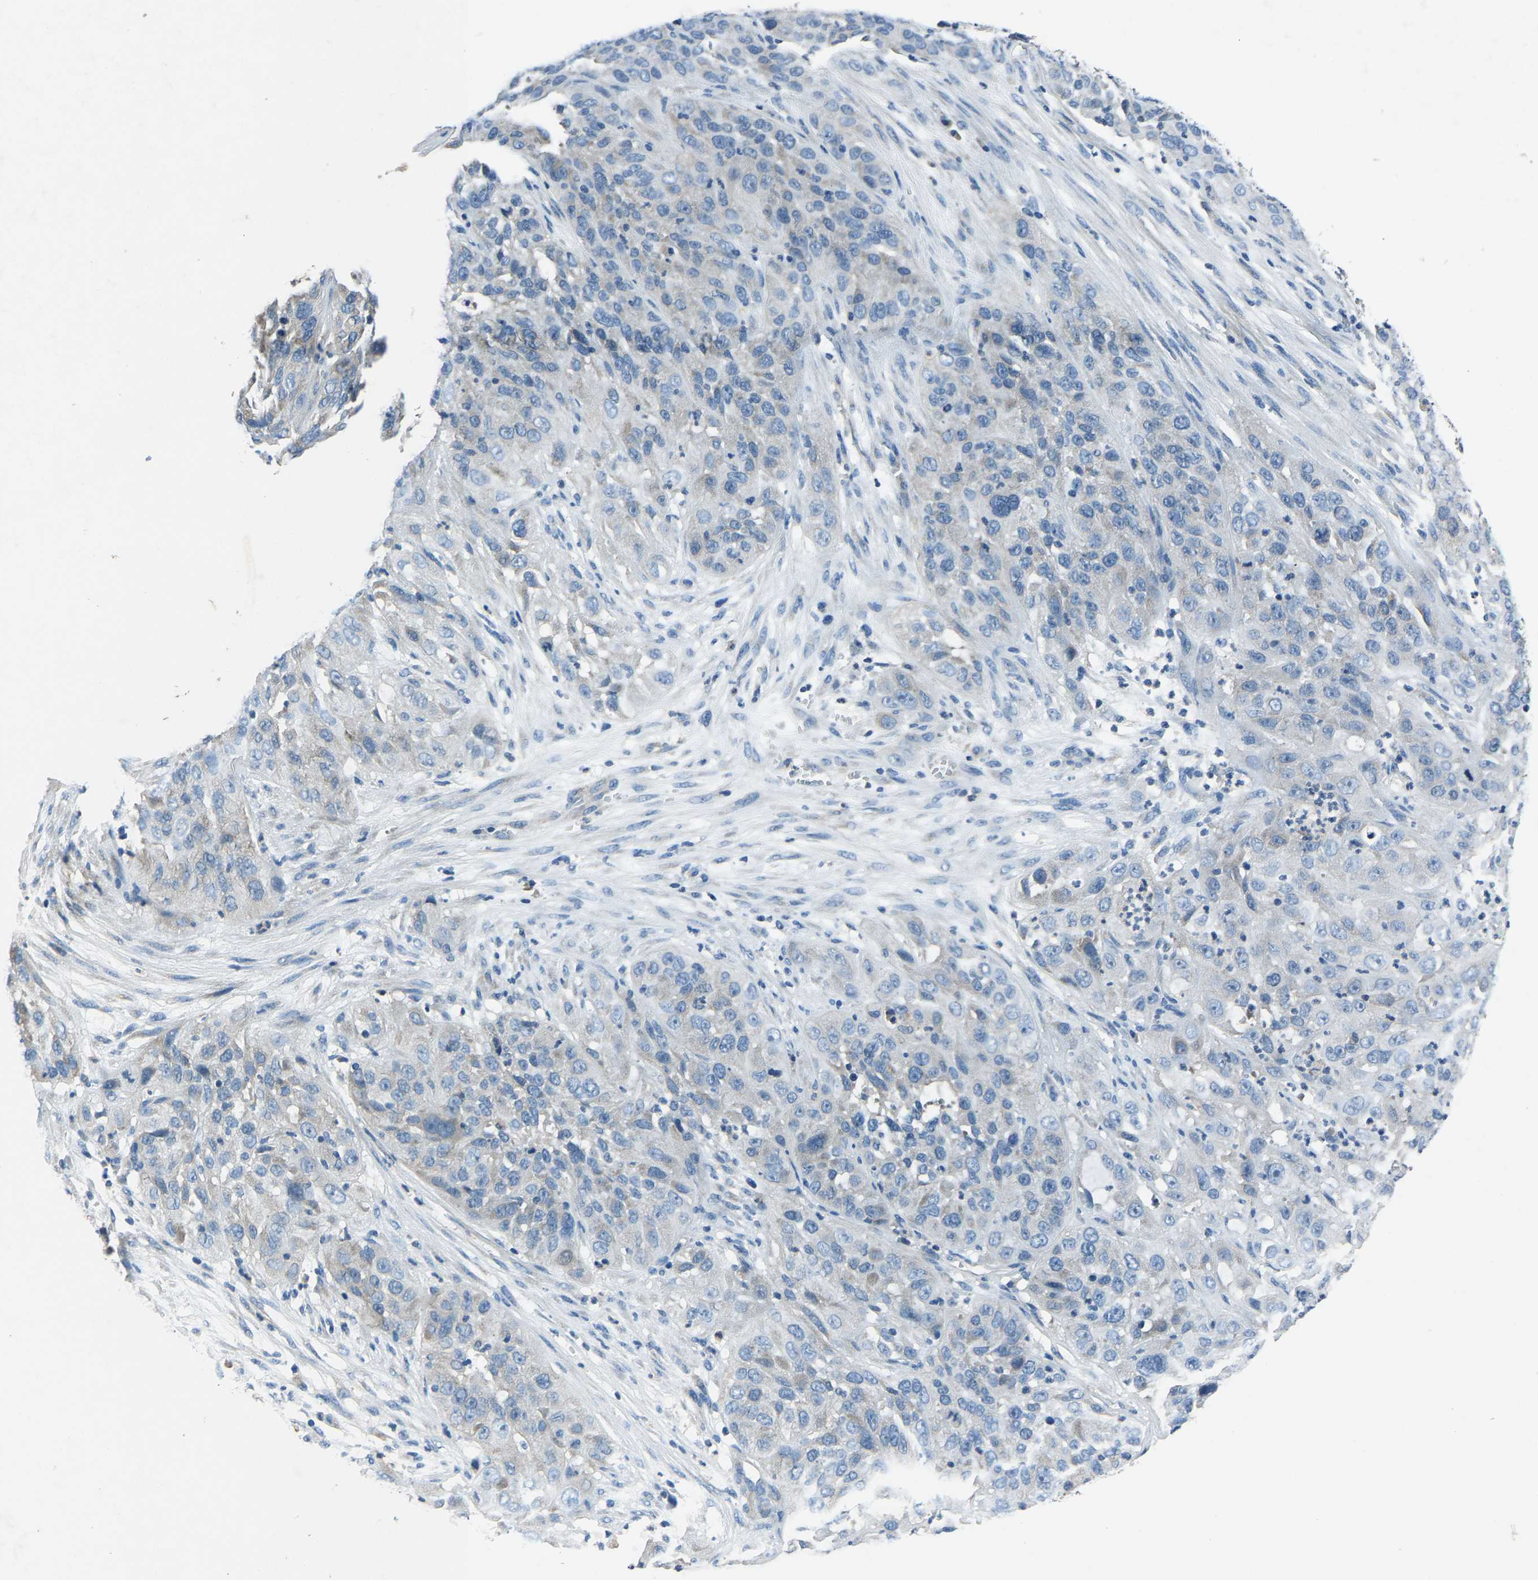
{"staining": {"intensity": "weak", "quantity": "<25%", "location": "cytoplasmic/membranous"}, "tissue": "cervical cancer", "cell_type": "Tumor cells", "image_type": "cancer", "snomed": [{"axis": "morphology", "description": "Squamous cell carcinoma, NOS"}, {"axis": "topography", "description": "Cervix"}], "caption": "The histopathology image demonstrates no staining of tumor cells in cervical squamous cell carcinoma.", "gene": "ADAM2", "patient": {"sex": "female", "age": 32}}